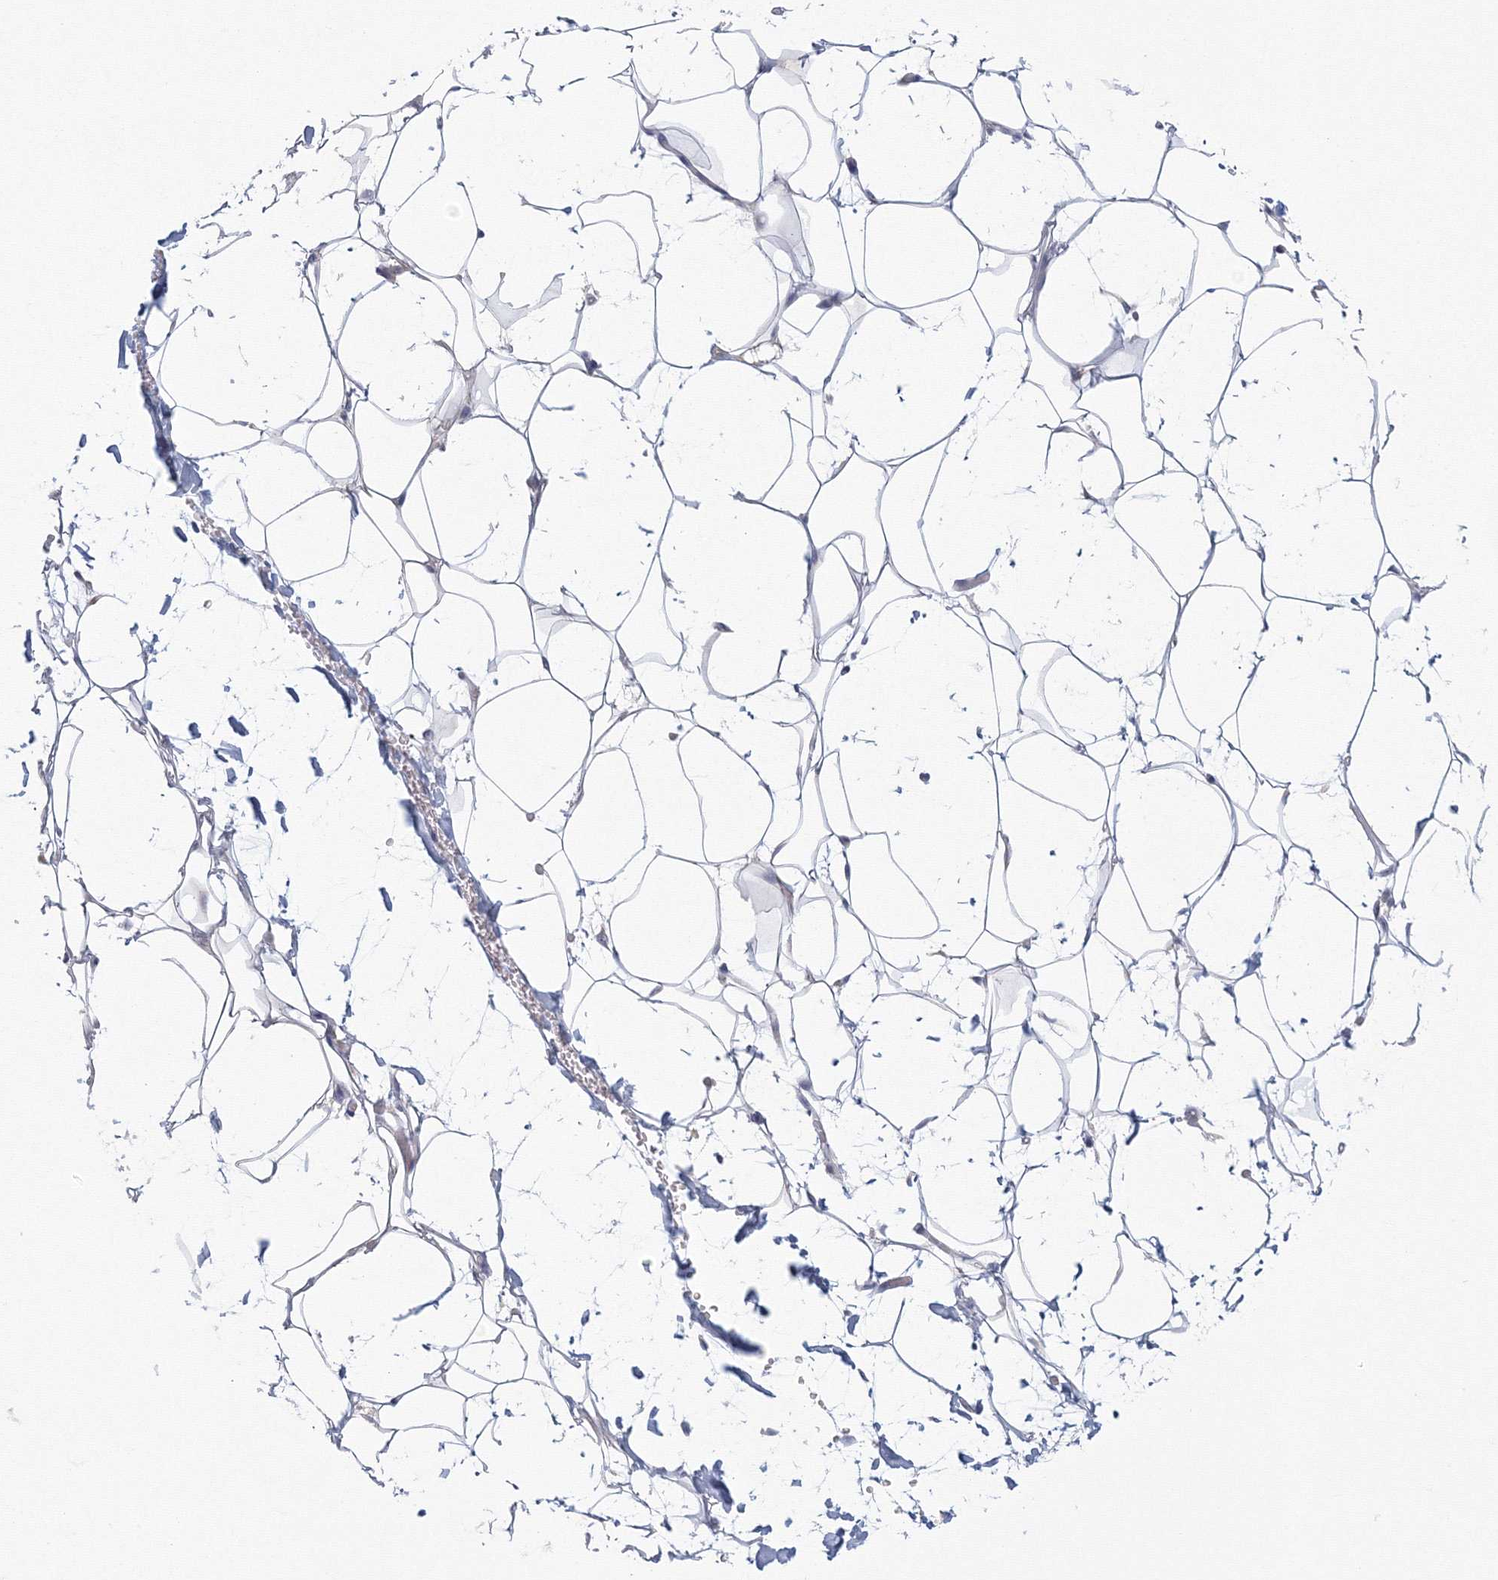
{"staining": {"intensity": "negative", "quantity": "none", "location": "none"}, "tissue": "adipose tissue", "cell_type": "Adipocytes", "image_type": "normal", "snomed": [{"axis": "morphology", "description": "Normal tissue, NOS"}, {"axis": "topography", "description": "Breast"}], "caption": "High power microscopy image of an immunohistochemistry photomicrograph of normal adipose tissue, revealing no significant staining in adipocytes. (DAB immunohistochemistry, high magnification).", "gene": "TACC2", "patient": {"sex": "female", "age": 26}}